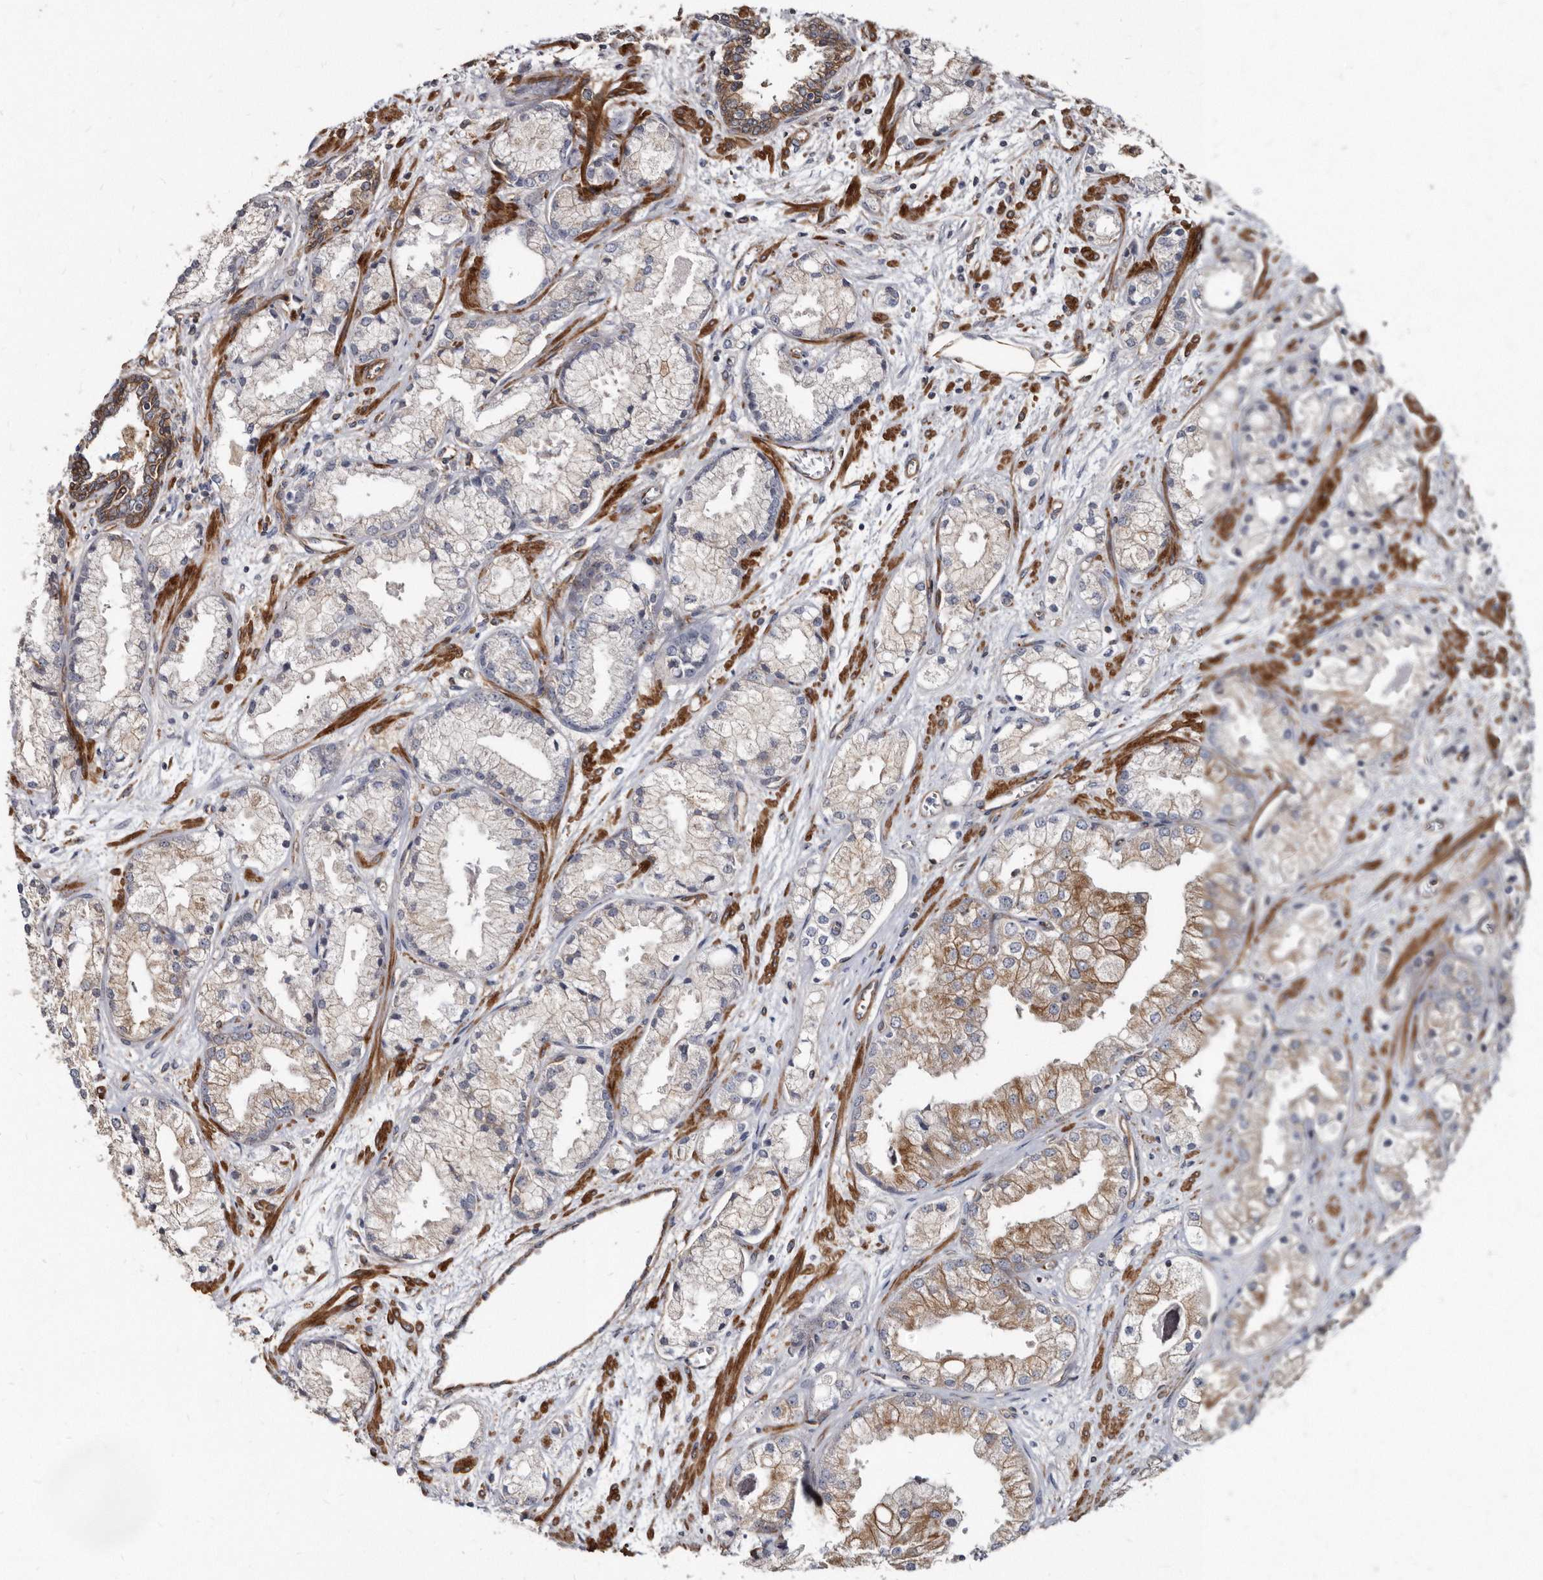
{"staining": {"intensity": "moderate", "quantity": "<25%", "location": "cytoplasmic/membranous"}, "tissue": "prostate cancer", "cell_type": "Tumor cells", "image_type": "cancer", "snomed": [{"axis": "morphology", "description": "Adenocarcinoma, High grade"}, {"axis": "topography", "description": "Prostate"}], "caption": "The immunohistochemical stain labels moderate cytoplasmic/membranous staining in tumor cells of prostate adenocarcinoma (high-grade) tissue.", "gene": "KCTD20", "patient": {"sex": "male", "age": 50}}